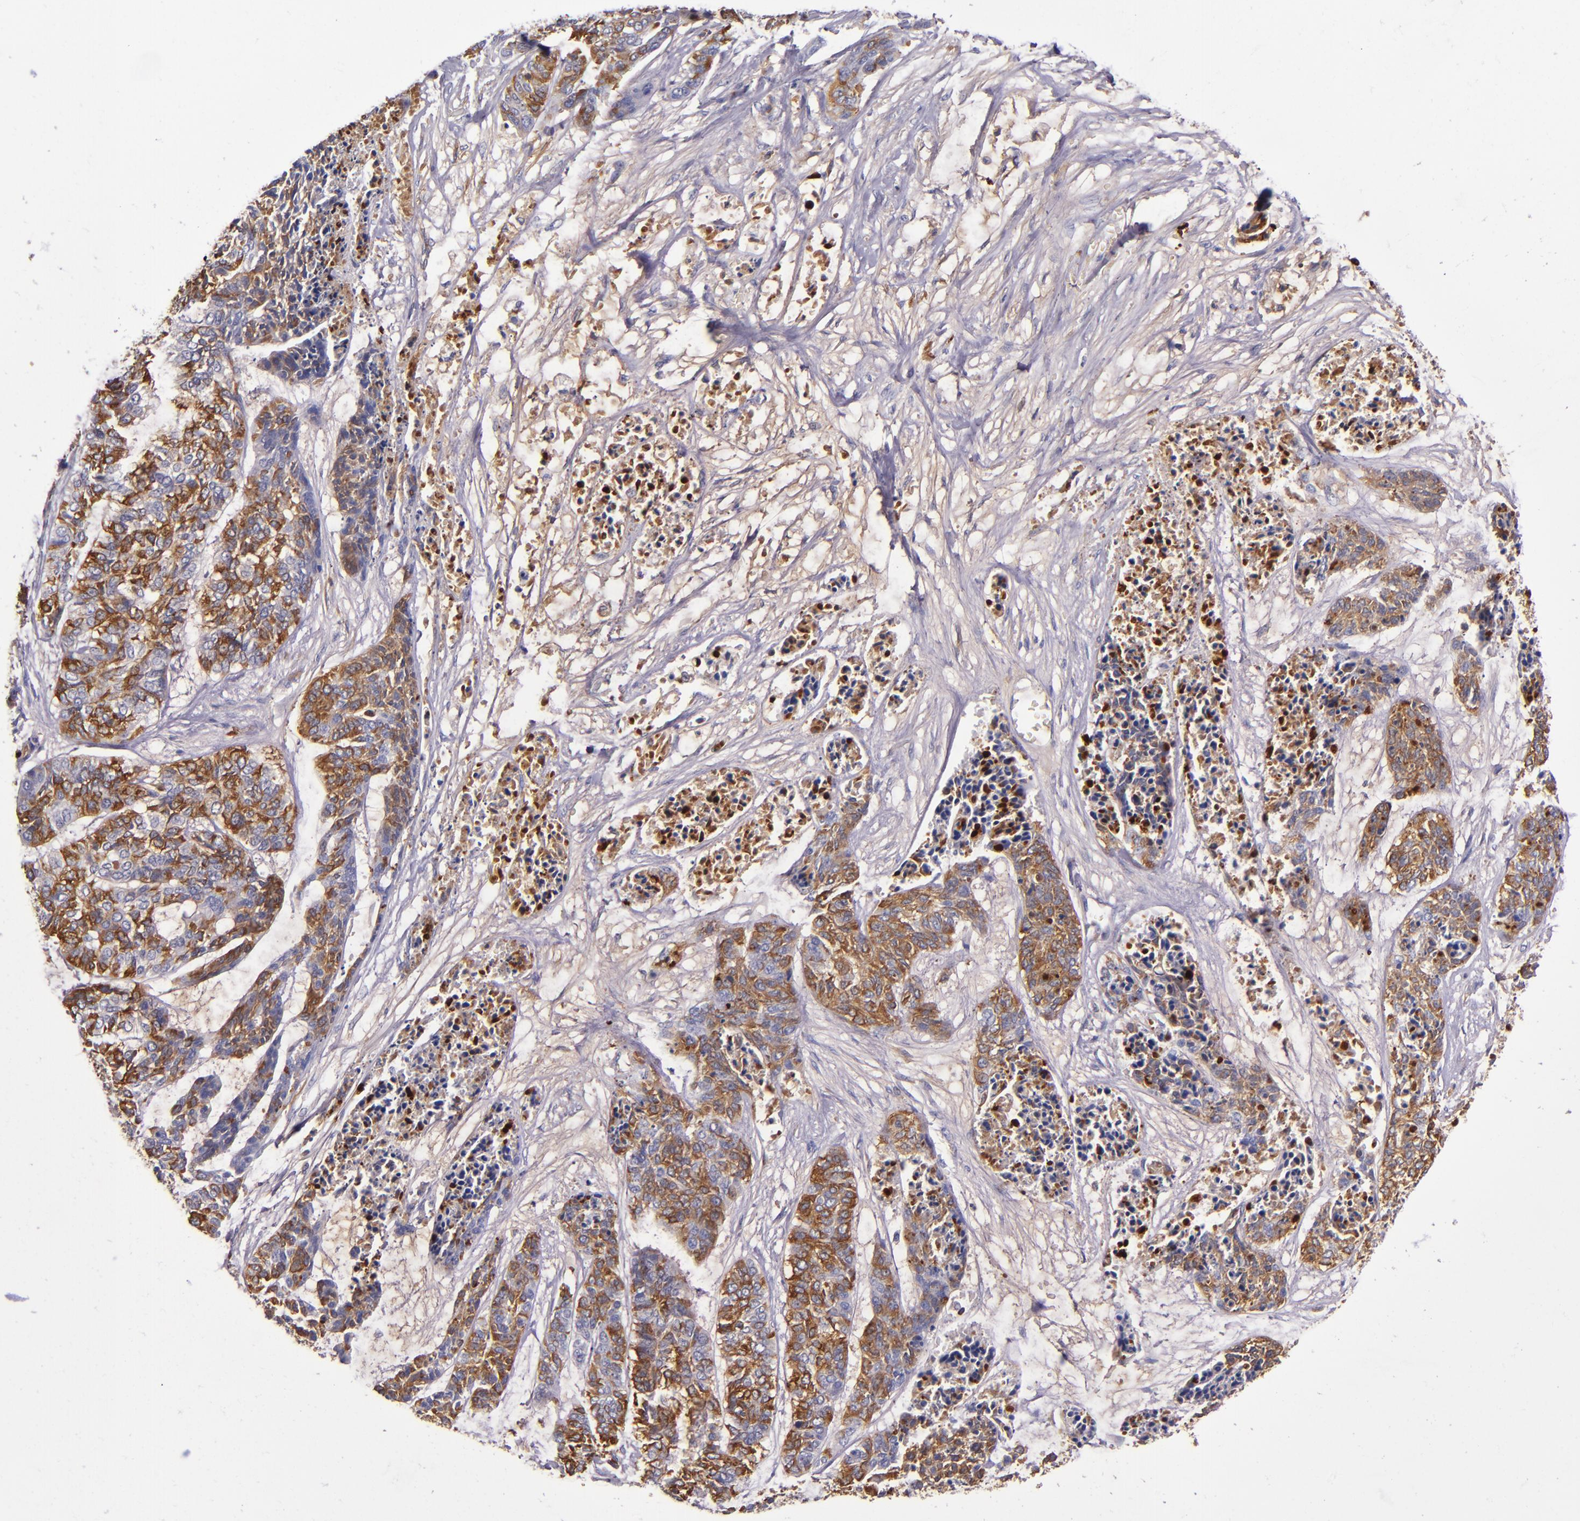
{"staining": {"intensity": "strong", "quantity": "25%-75%", "location": "cytoplasmic/membranous"}, "tissue": "skin cancer", "cell_type": "Tumor cells", "image_type": "cancer", "snomed": [{"axis": "morphology", "description": "Basal cell carcinoma"}, {"axis": "topography", "description": "Skin"}], "caption": "Immunohistochemistry (DAB (3,3'-diaminobenzidine)) staining of basal cell carcinoma (skin) exhibits strong cytoplasmic/membranous protein staining in about 25%-75% of tumor cells. The staining was performed using DAB to visualize the protein expression in brown, while the nuclei were stained in blue with hematoxylin (Magnification: 20x).", "gene": "CLEC3B", "patient": {"sex": "female", "age": 64}}